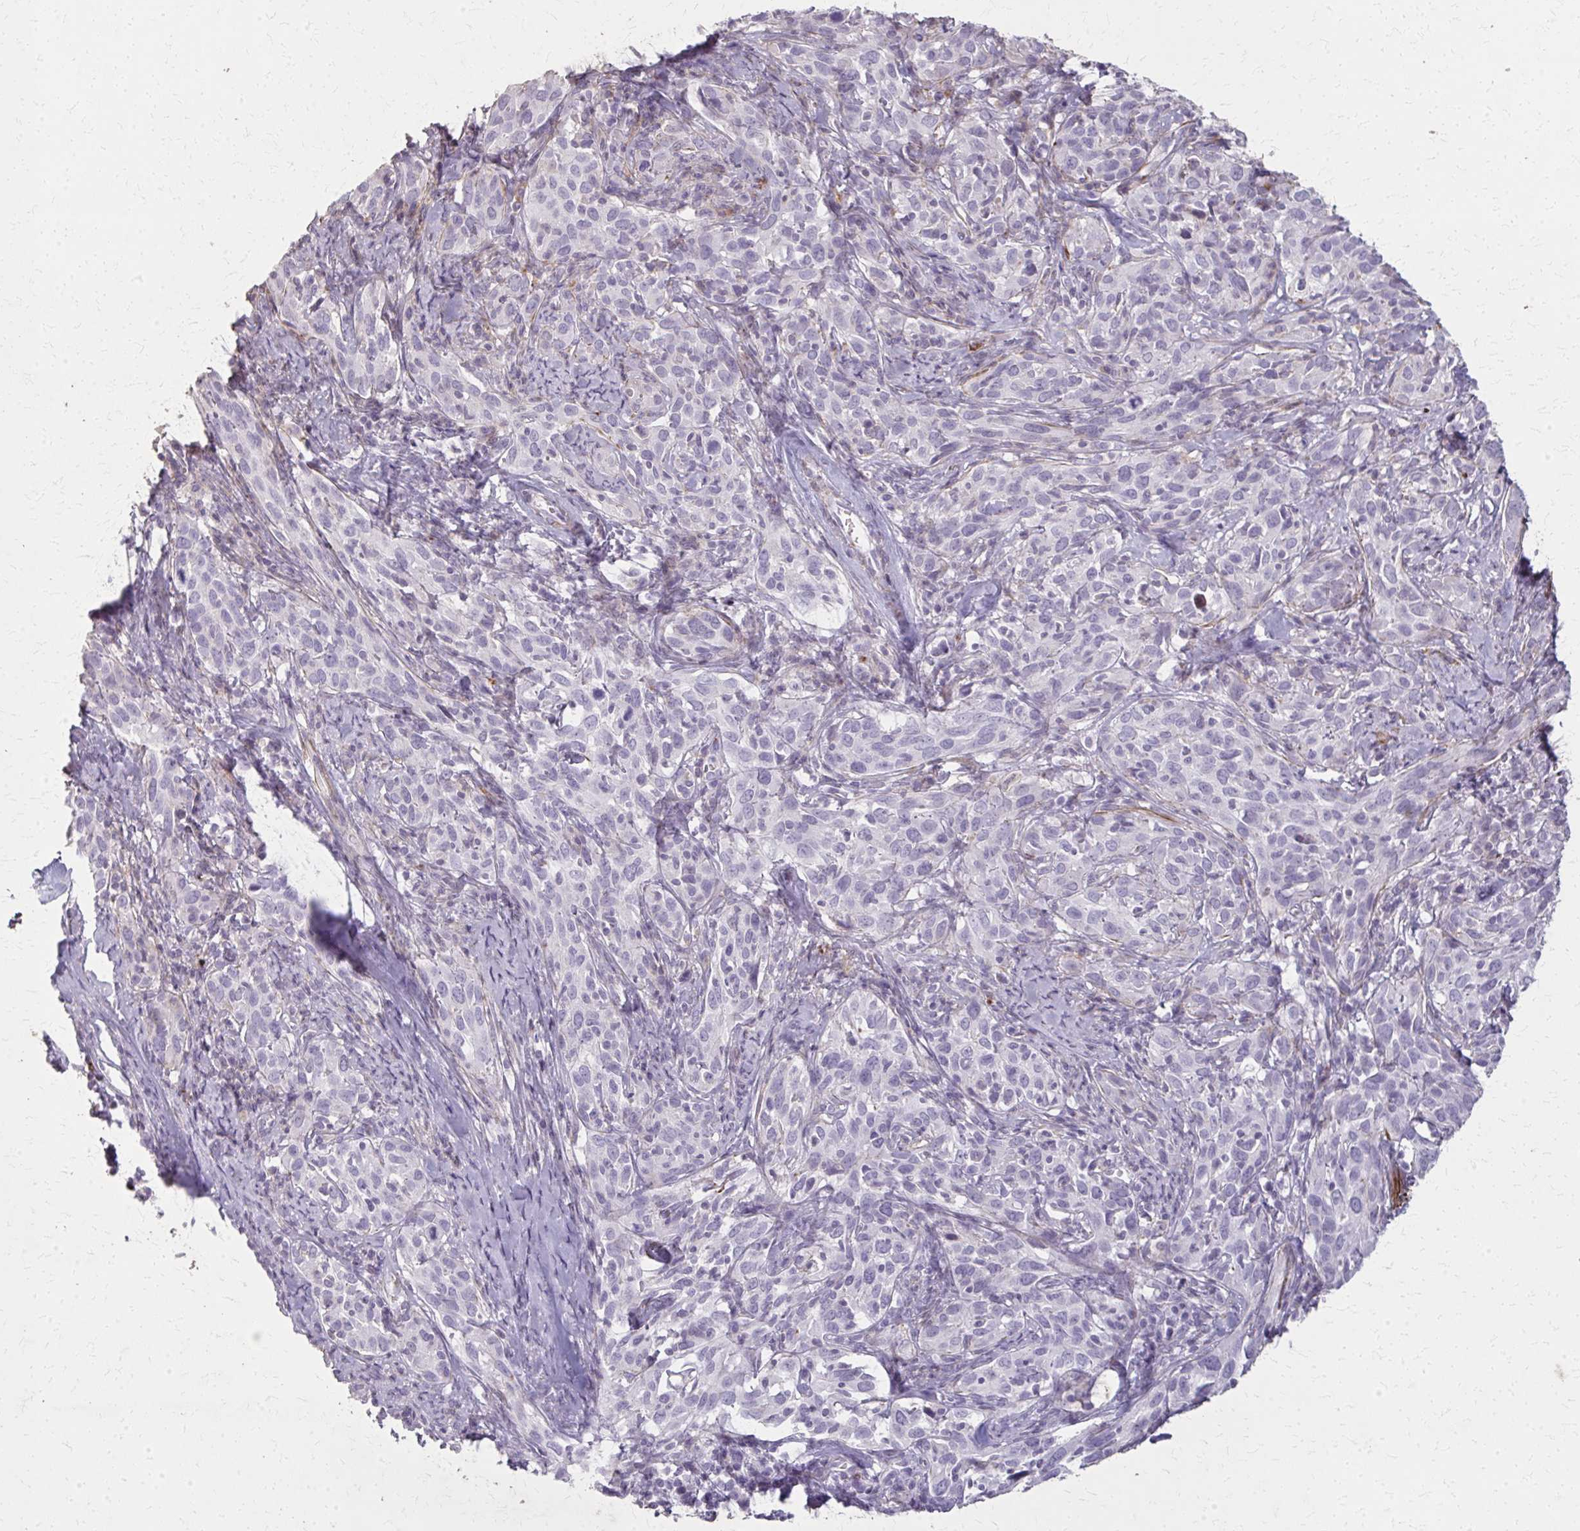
{"staining": {"intensity": "negative", "quantity": "none", "location": "none"}, "tissue": "cervical cancer", "cell_type": "Tumor cells", "image_type": "cancer", "snomed": [{"axis": "morphology", "description": "Normal tissue, NOS"}, {"axis": "morphology", "description": "Squamous cell carcinoma, NOS"}, {"axis": "topography", "description": "Cervix"}], "caption": "Histopathology image shows no protein positivity in tumor cells of squamous cell carcinoma (cervical) tissue. (DAB immunohistochemistry, high magnification).", "gene": "TENM4", "patient": {"sex": "female", "age": 51}}